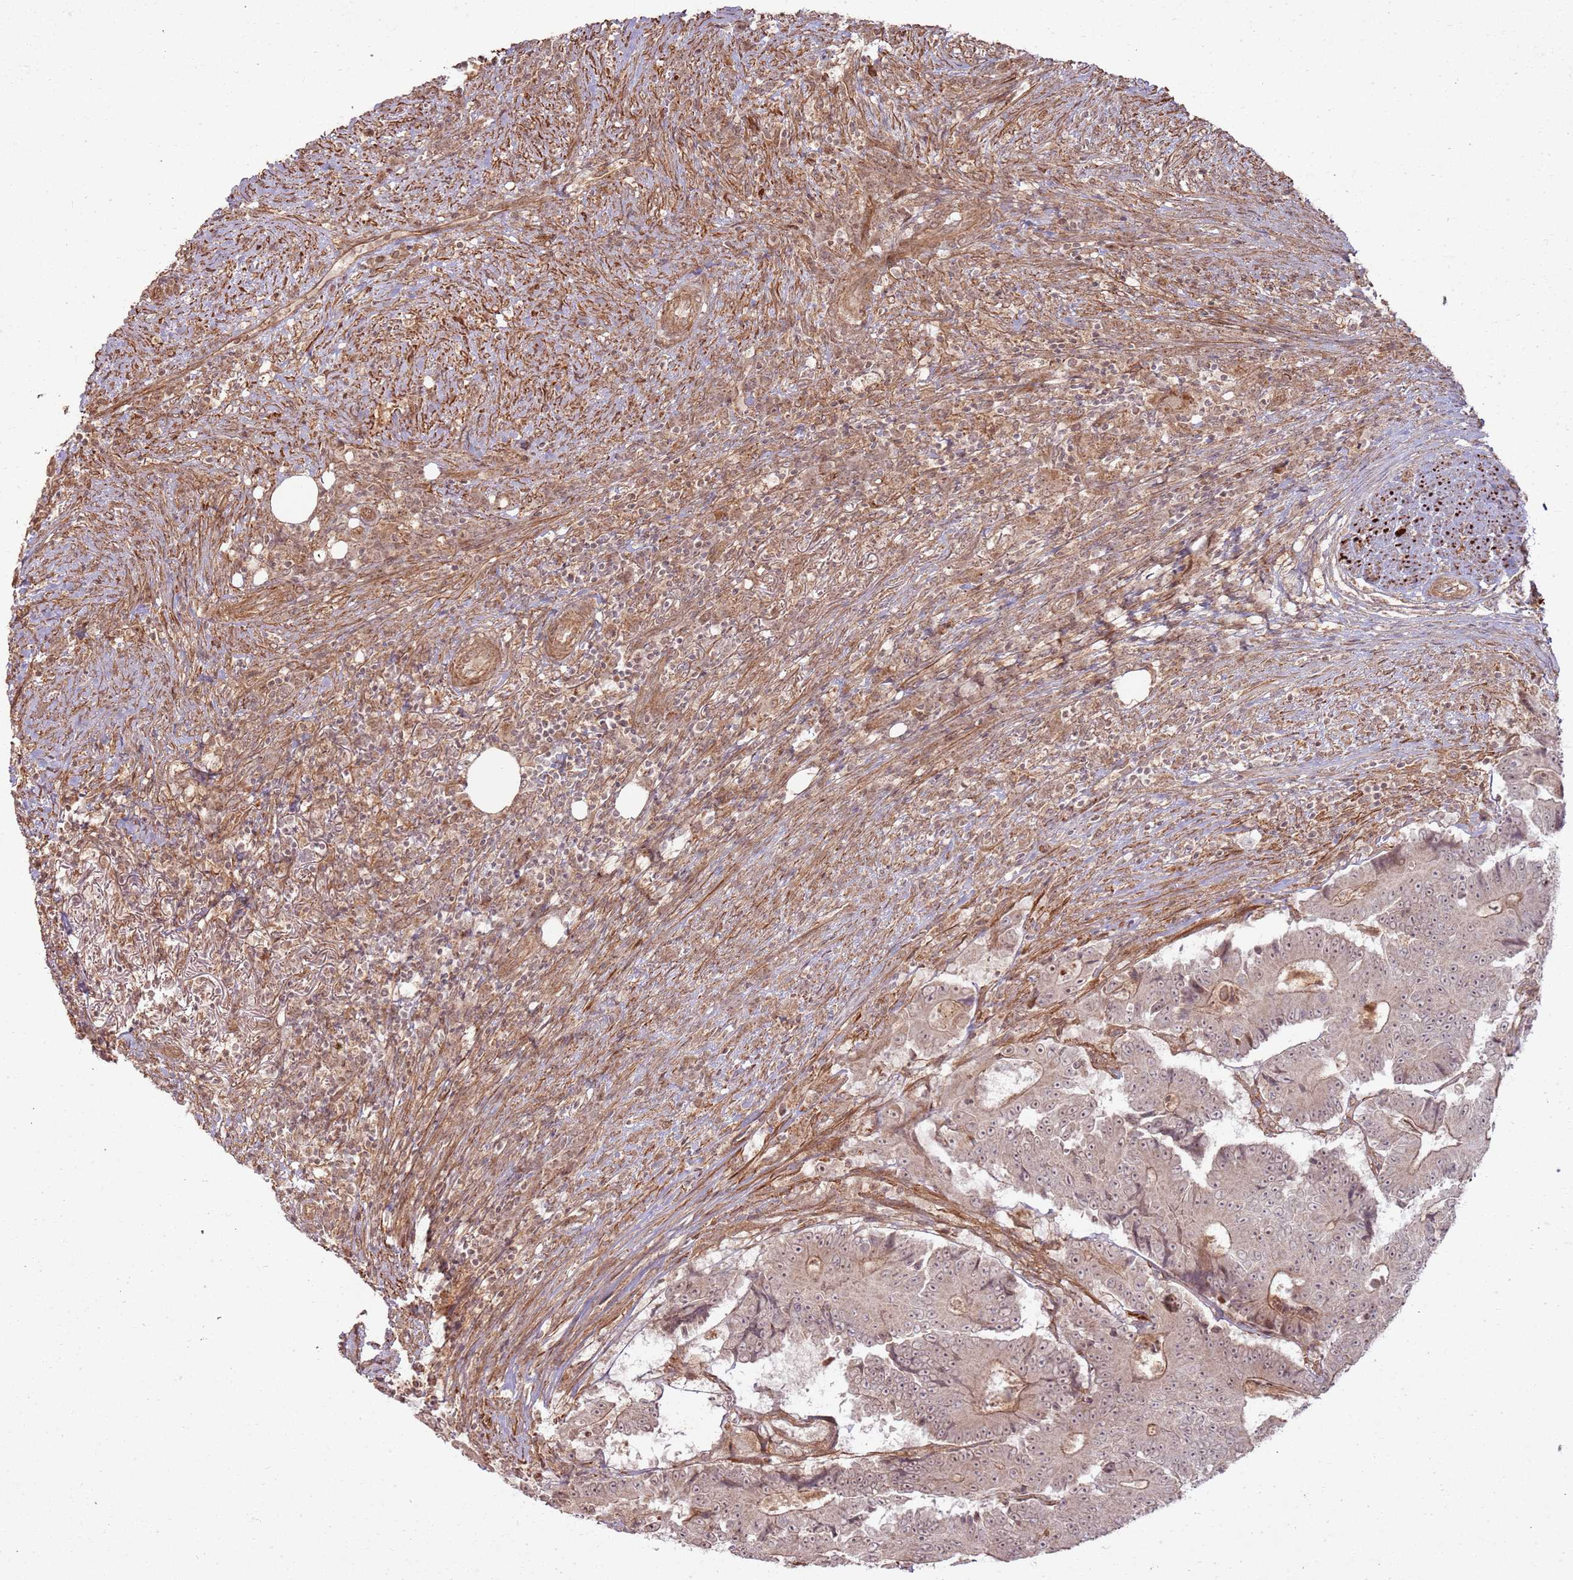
{"staining": {"intensity": "moderate", "quantity": "25%-75%", "location": "cytoplasmic/membranous"}, "tissue": "colorectal cancer", "cell_type": "Tumor cells", "image_type": "cancer", "snomed": [{"axis": "morphology", "description": "Adenocarcinoma, NOS"}, {"axis": "topography", "description": "Colon"}], "caption": "High-magnification brightfield microscopy of colorectal adenocarcinoma stained with DAB (brown) and counterstained with hematoxylin (blue). tumor cells exhibit moderate cytoplasmic/membranous staining is present in approximately25%-75% of cells.", "gene": "ZNF623", "patient": {"sex": "male", "age": 83}}